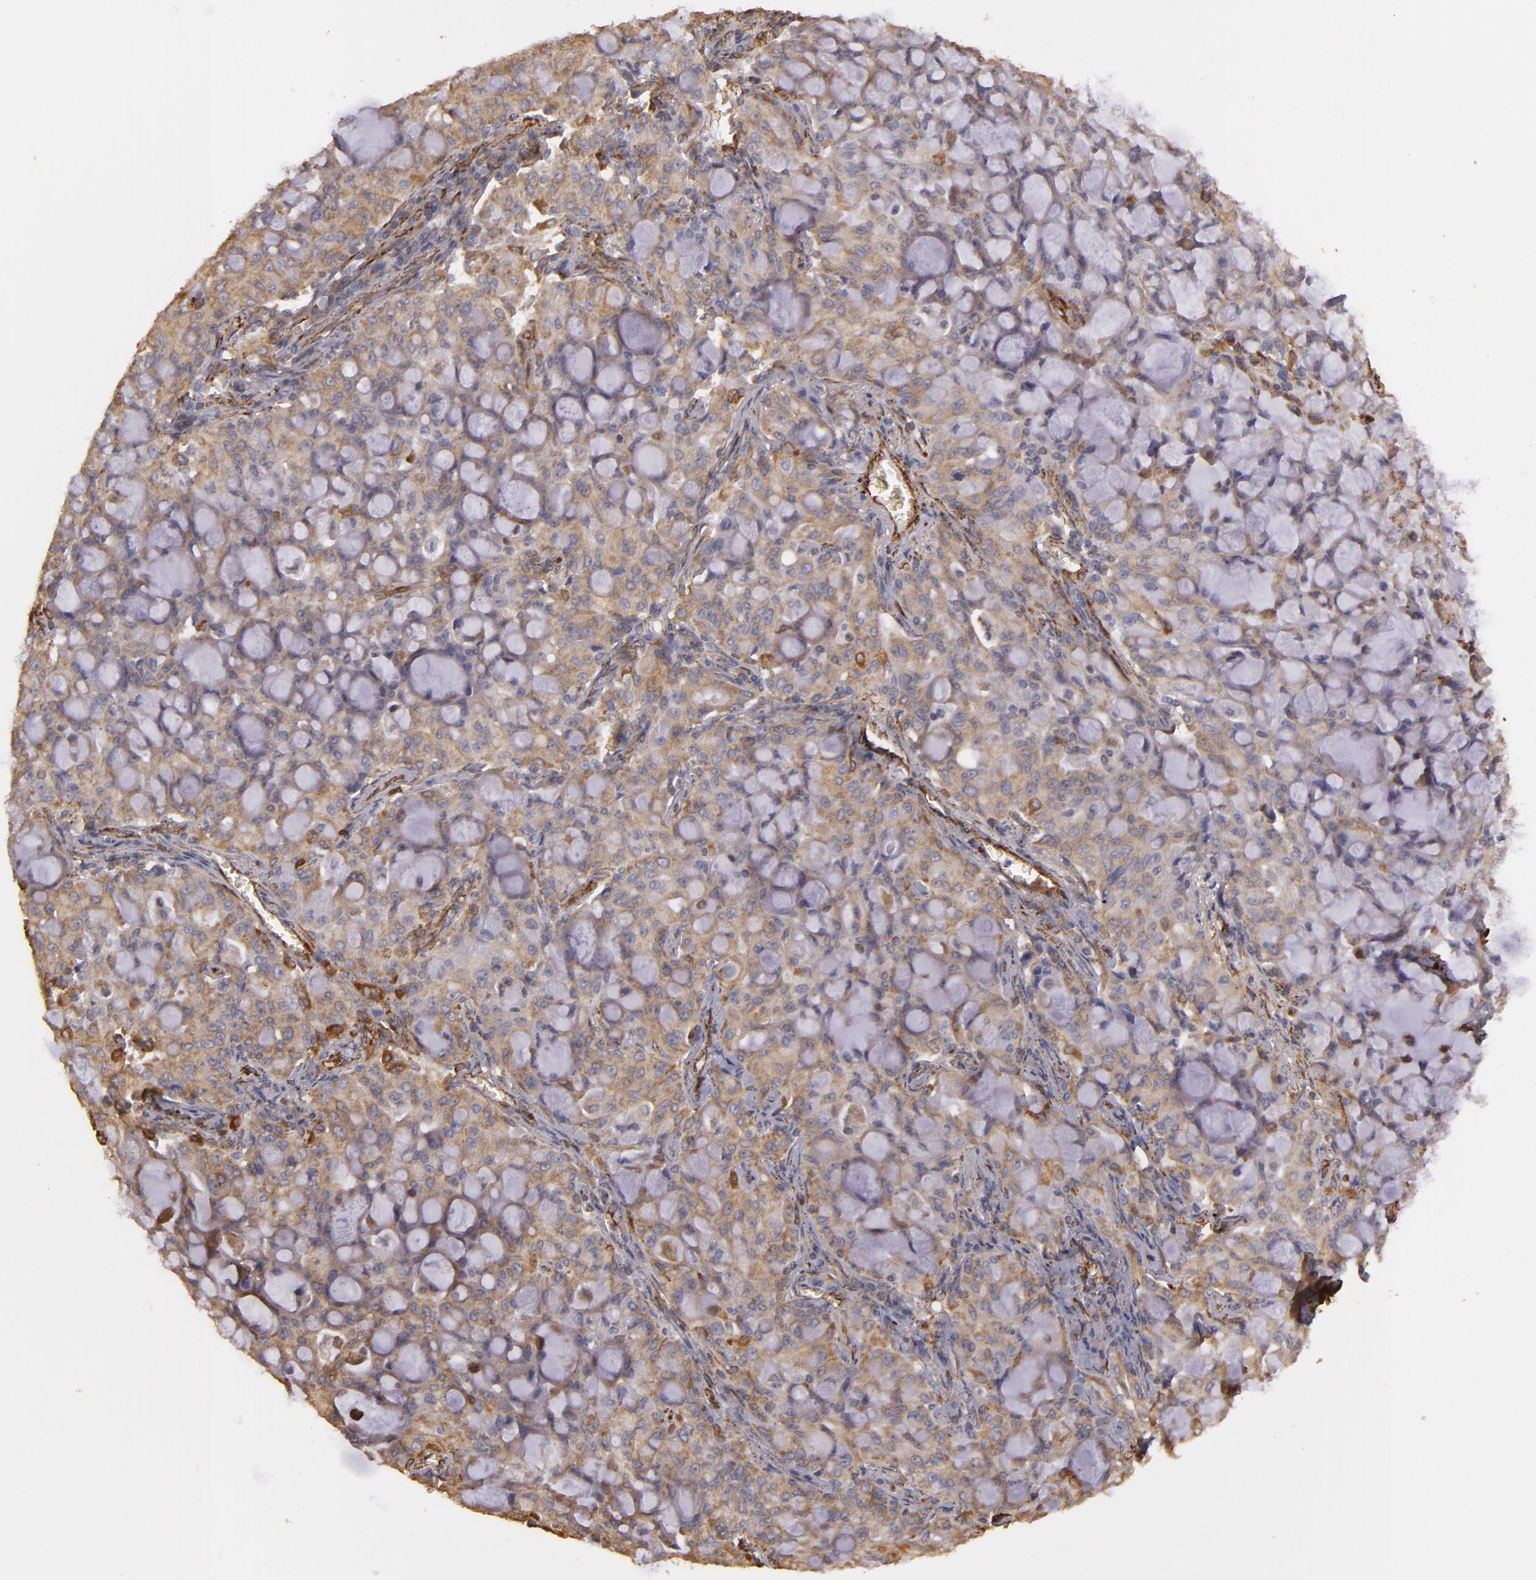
{"staining": {"intensity": "weak", "quantity": "25%-75%", "location": "cytoplasmic/membranous"}, "tissue": "lung cancer", "cell_type": "Tumor cells", "image_type": "cancer", "snomed": [{"axis": "morphology", "description": "Adenocarcinoma, NOS"}, {"axis": "topography", "description": "Lung"}], "caption": "Weak cytoplasmic/membranous staining is identified in approximately 25%-75% of tumor cells in lung cancer. The protein is shown in brown color, while the nuclei are stained blue.", "gene": "CYB5R3", "patient": {"sex": "female", "age": 44}}